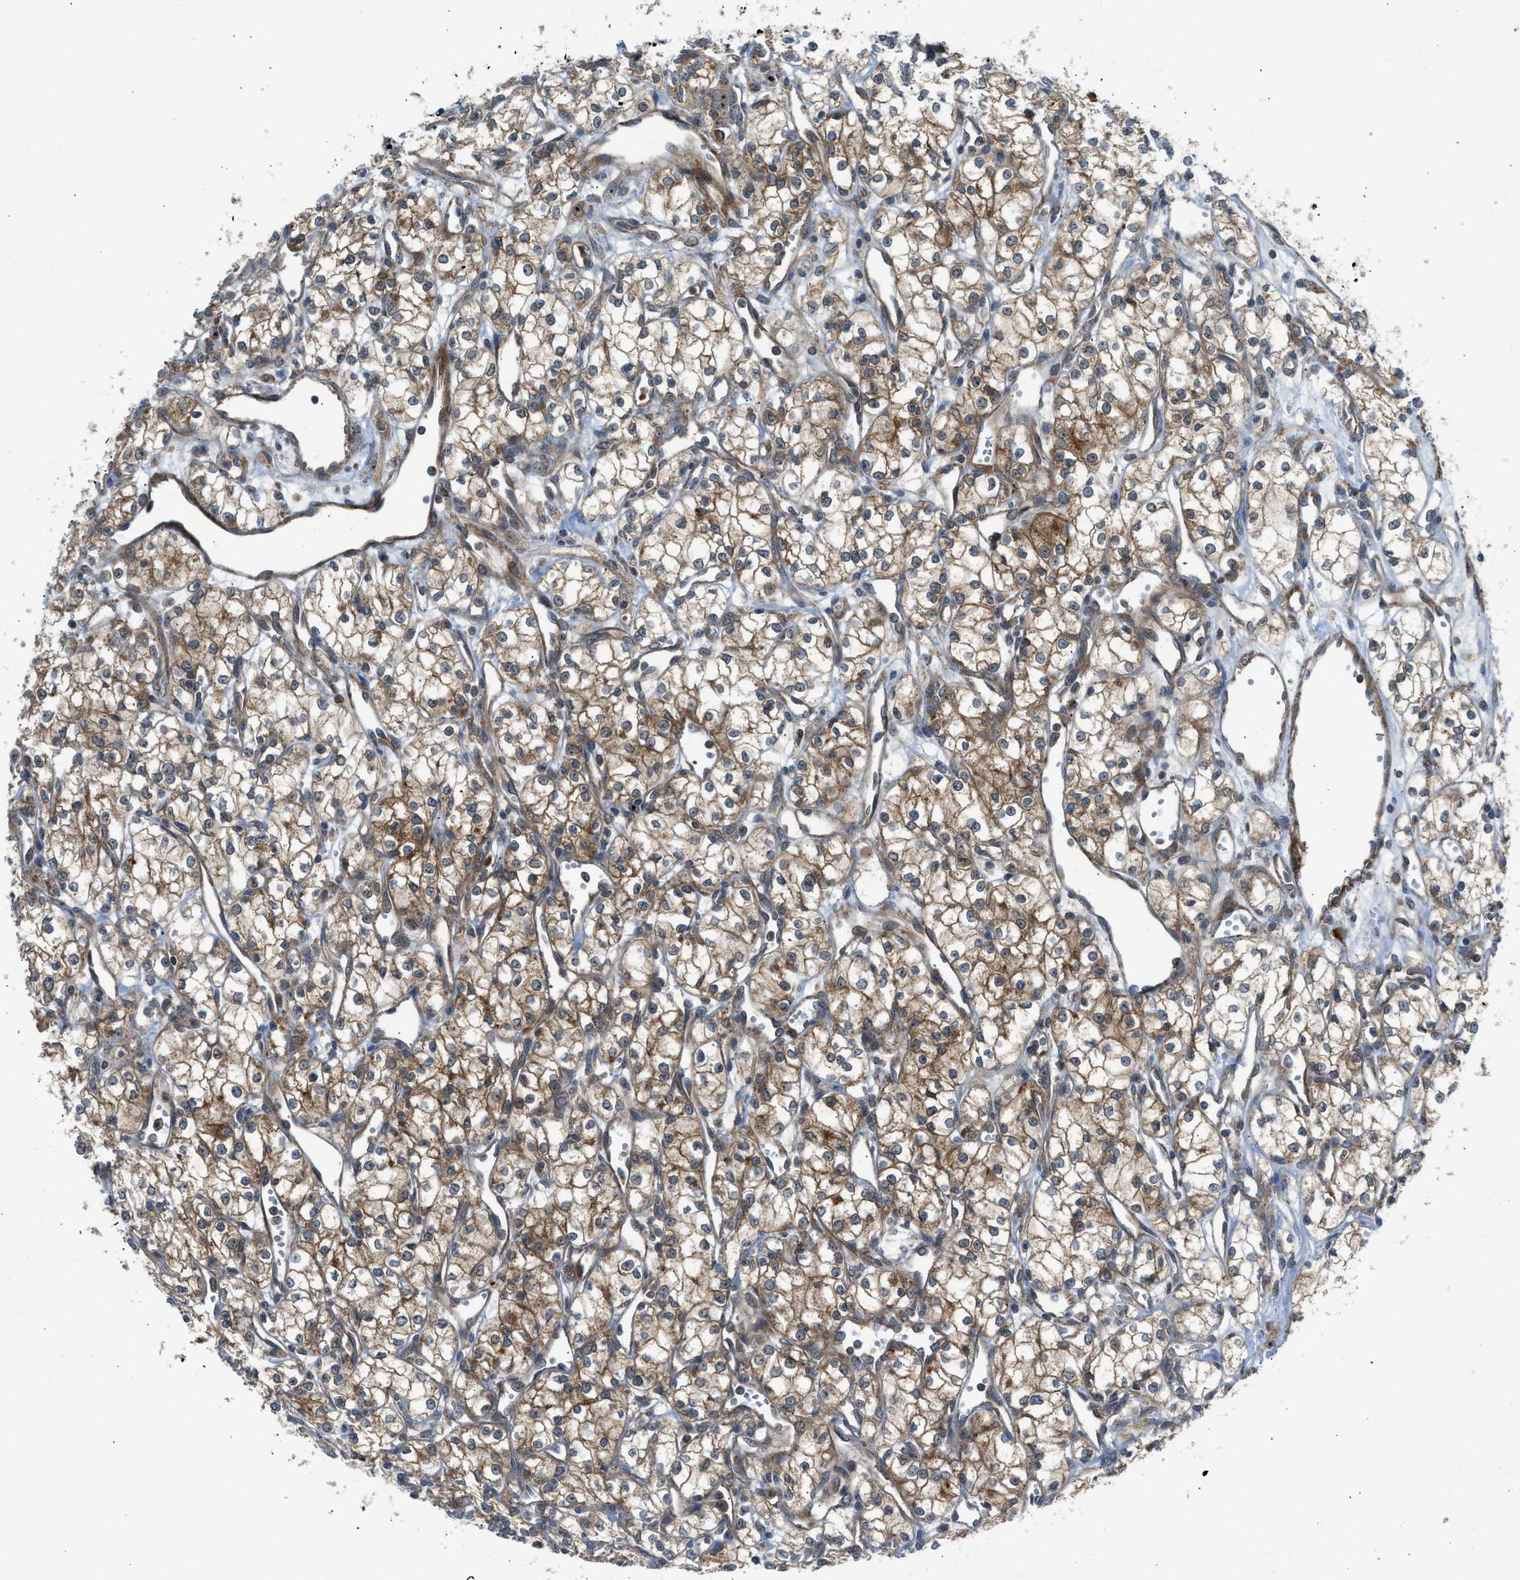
{"staining": {"intensity": "moderate", "quantity": ">75%", "location": "cytoplasmic/membranous"}, "tissue": "renal cancer", "cell_type": "Tumor cells", "image_type": "cancer", "snomed": [{"axis": "morphology", "description": "Adenocarcinoma, NOS"}, {"axis": "topography", "description": "Kidney"}], "caption": "This is an image of immunohistochemistry staining of renal cancer, which shows moderate expression in the cytoplasmic/membranous of tumor cells.", "gene": "SESN2", "patient": {"sex": "male", "age": 59}}